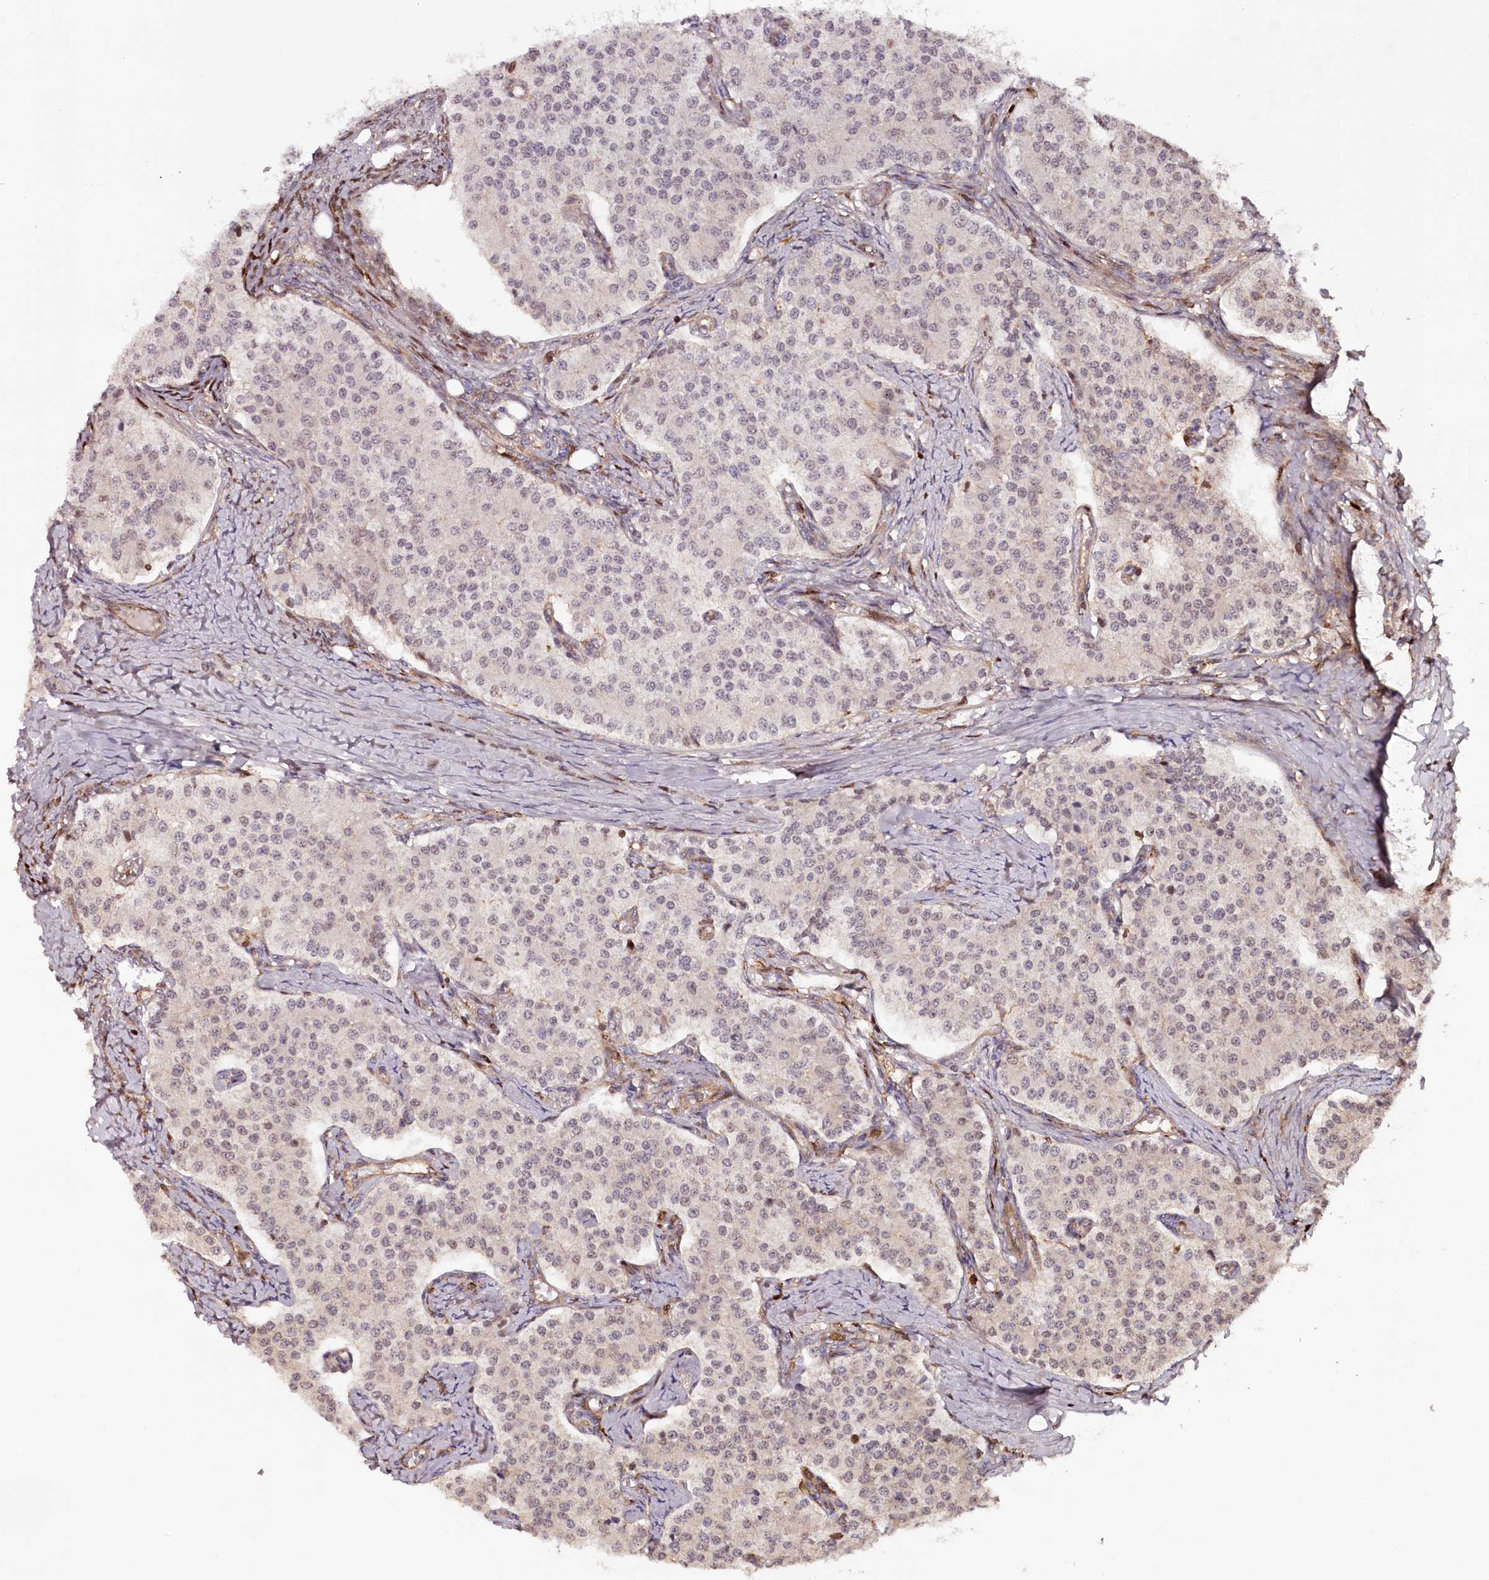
{"staining": {"intensity": "weak", "quantity": "<25%", "location": "cytoplasmic/membranous,nuclear"}, "tissue": "carcinoid", "cell_type": "Tumor cells", "image_type": "cancer", "snomed": [{"axis": "morphology", "description": "Carcinoid, malignant, NOS"}, {"axis": "topography", "description": "Colon"}], "caption": "A micrograph of carcinoid (malignant) stained for a protein exhibits no brown staining in tumor cells.", "gene": "KIF14", "patient": {"sex": "female", "age": 52}}